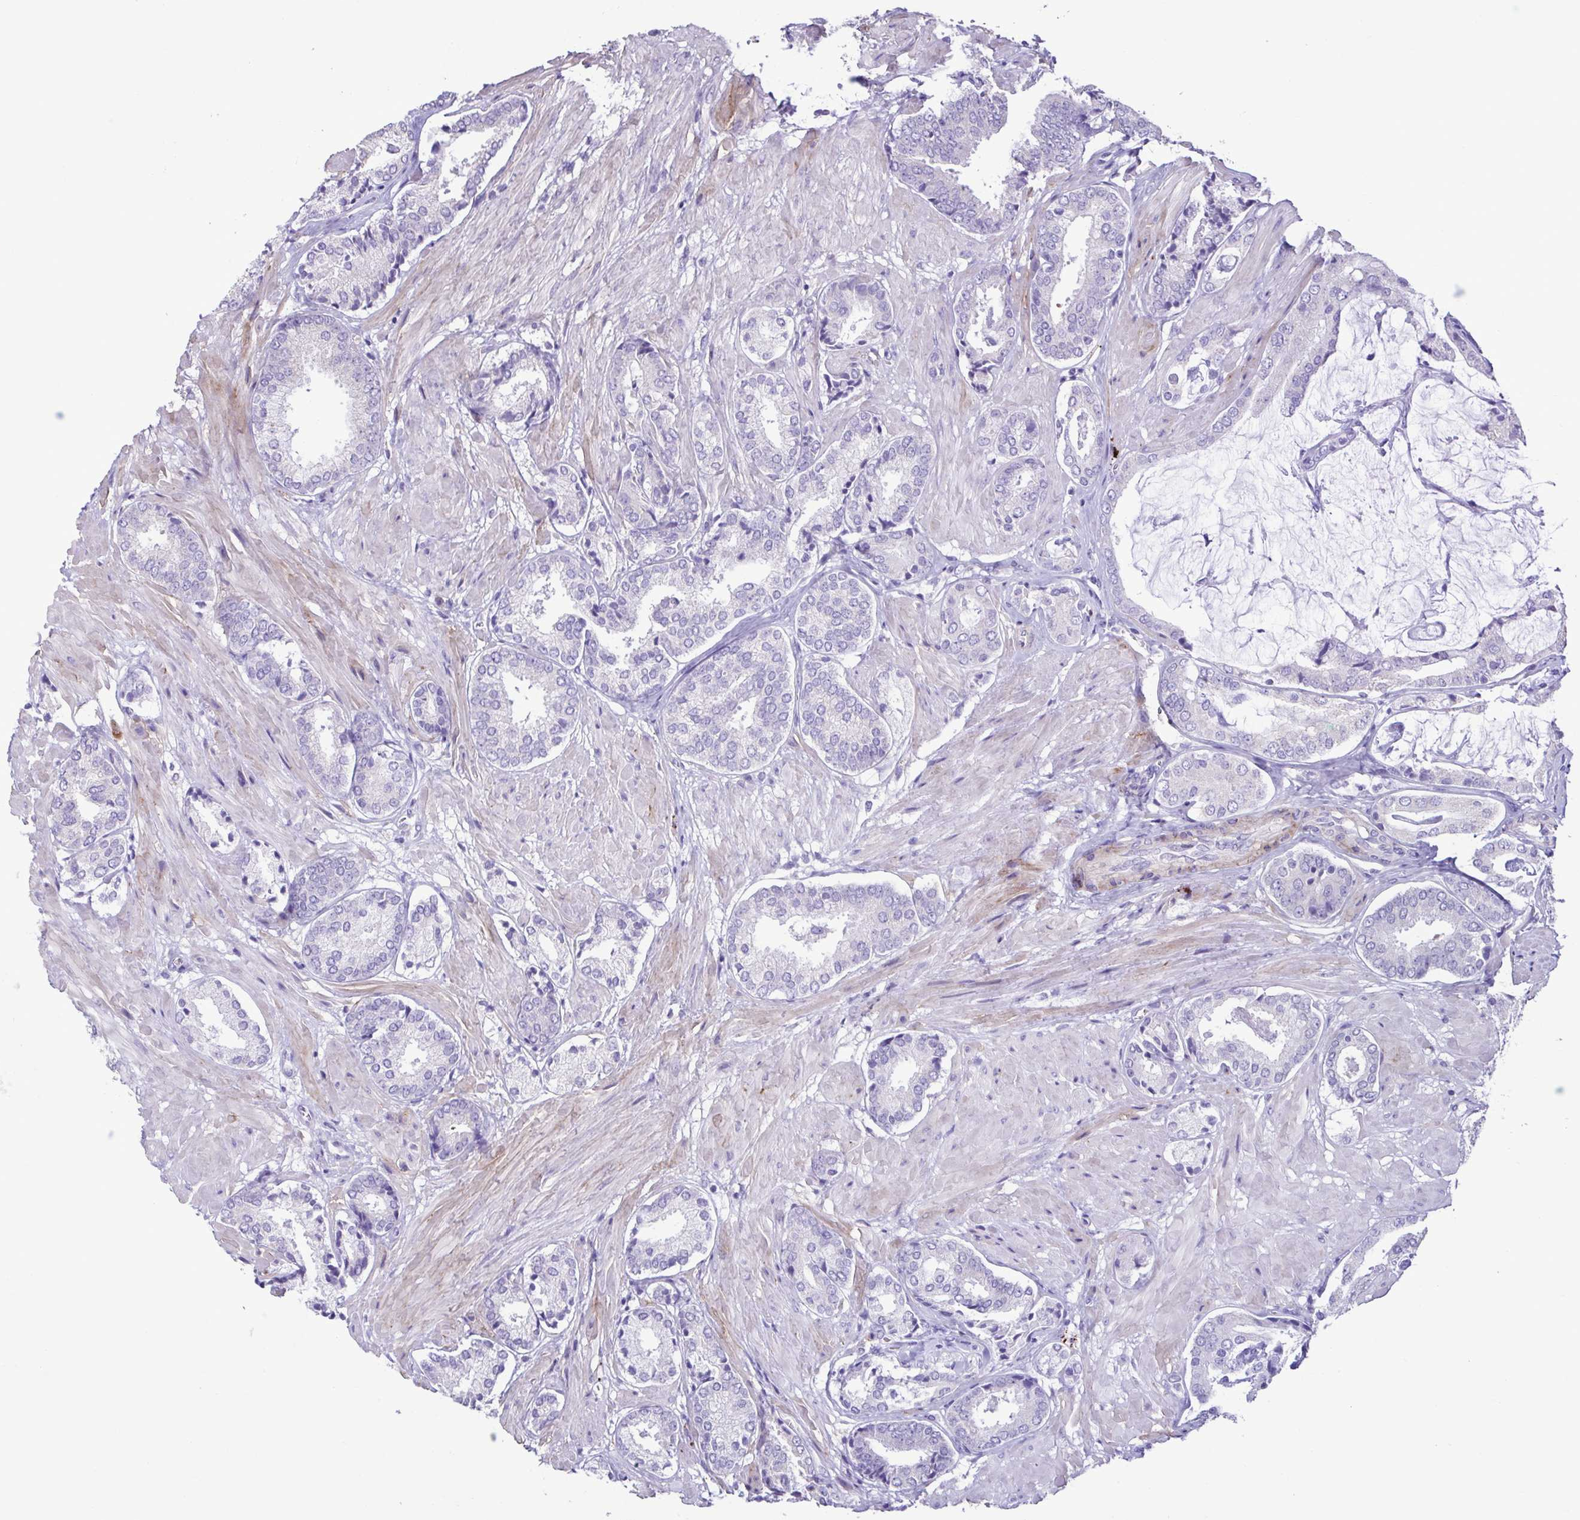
{"staining": {"intensity": "negative", "quantity": "none", "location": "none"}, "tissue": "prostate cancer", "cell_type": "Tumor cells", "image_type": "cancer", "snomed": [{"axis": "morphology", "description": "Adenocarcinoma, High grade"}, {"axis": "topography", "description": "Prostate"}], "caption": "This is an immunohistochemistry micrograph of human prostate high-grade adenocarcinoma. There is no expression in tumor cells.", "gene": "PLA2G4E", "patient": {"sex": "male", "age": 56}}